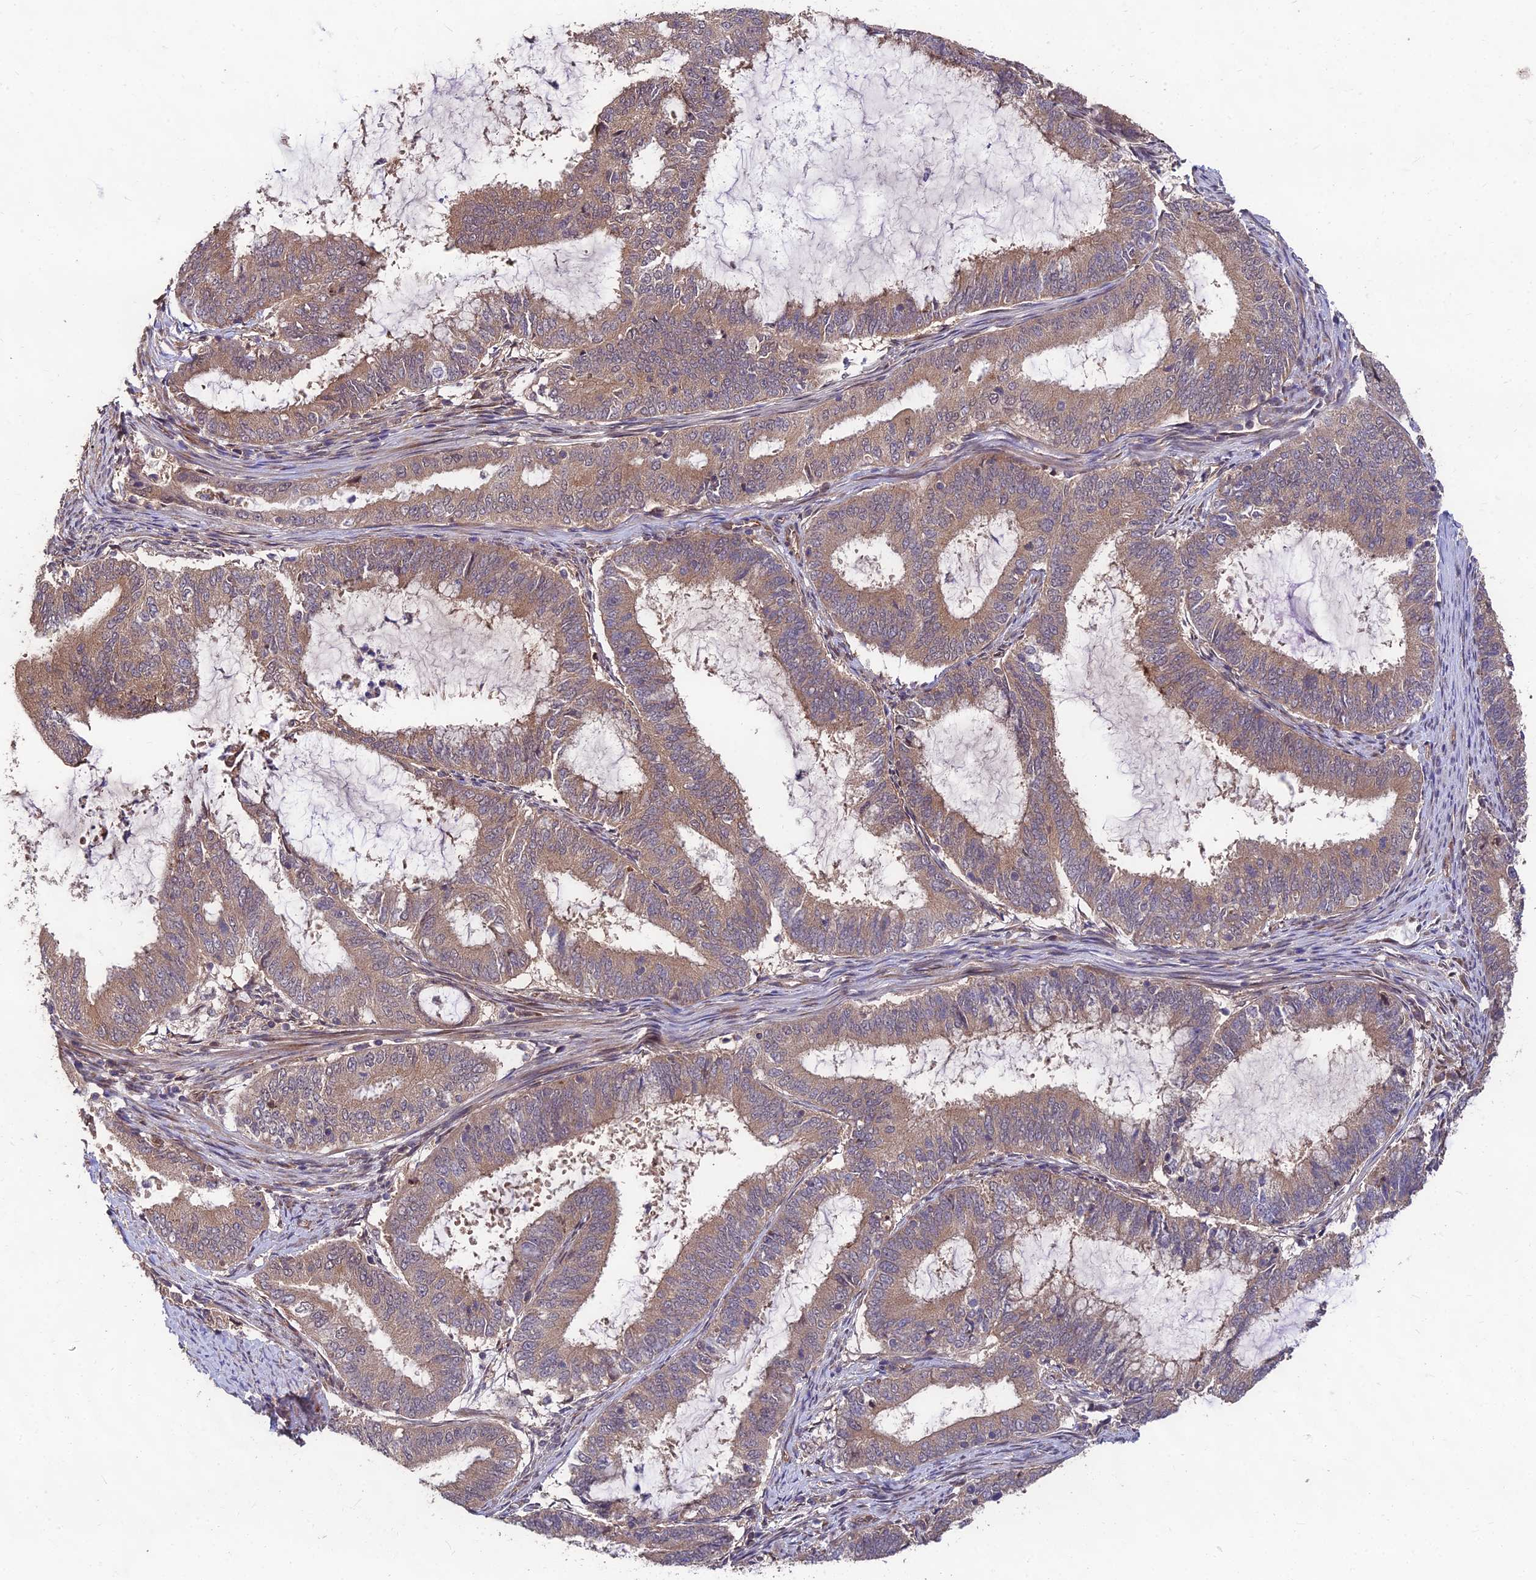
{"staining": {"intensity": "weak", "quantity": ">75%", "location": "cytoplasmic/membranous"}, "tissue": "endometrial cancer", "cell_type": "Tumor cells", "image_type": "cancer", "snomed": [{"axis": "morphology", "description": "Adenocarcinoma, NOS"}, {"axis": "topography", "description": "Endometrium"}], "caption": "Tumor cells show low levels of weak cytoplasmic/membranous positivity in approximately >75% of cells in human endometrial cancer. The staining was performed using DAB (3,3'-diaminobenzidine) to visualize the protein expression in brown, while the nuclei were stained in blue with hematoxylin (Magnification: 20x).", "gene": "MKKS", "patient": {"sex": "female", "age": 51}}